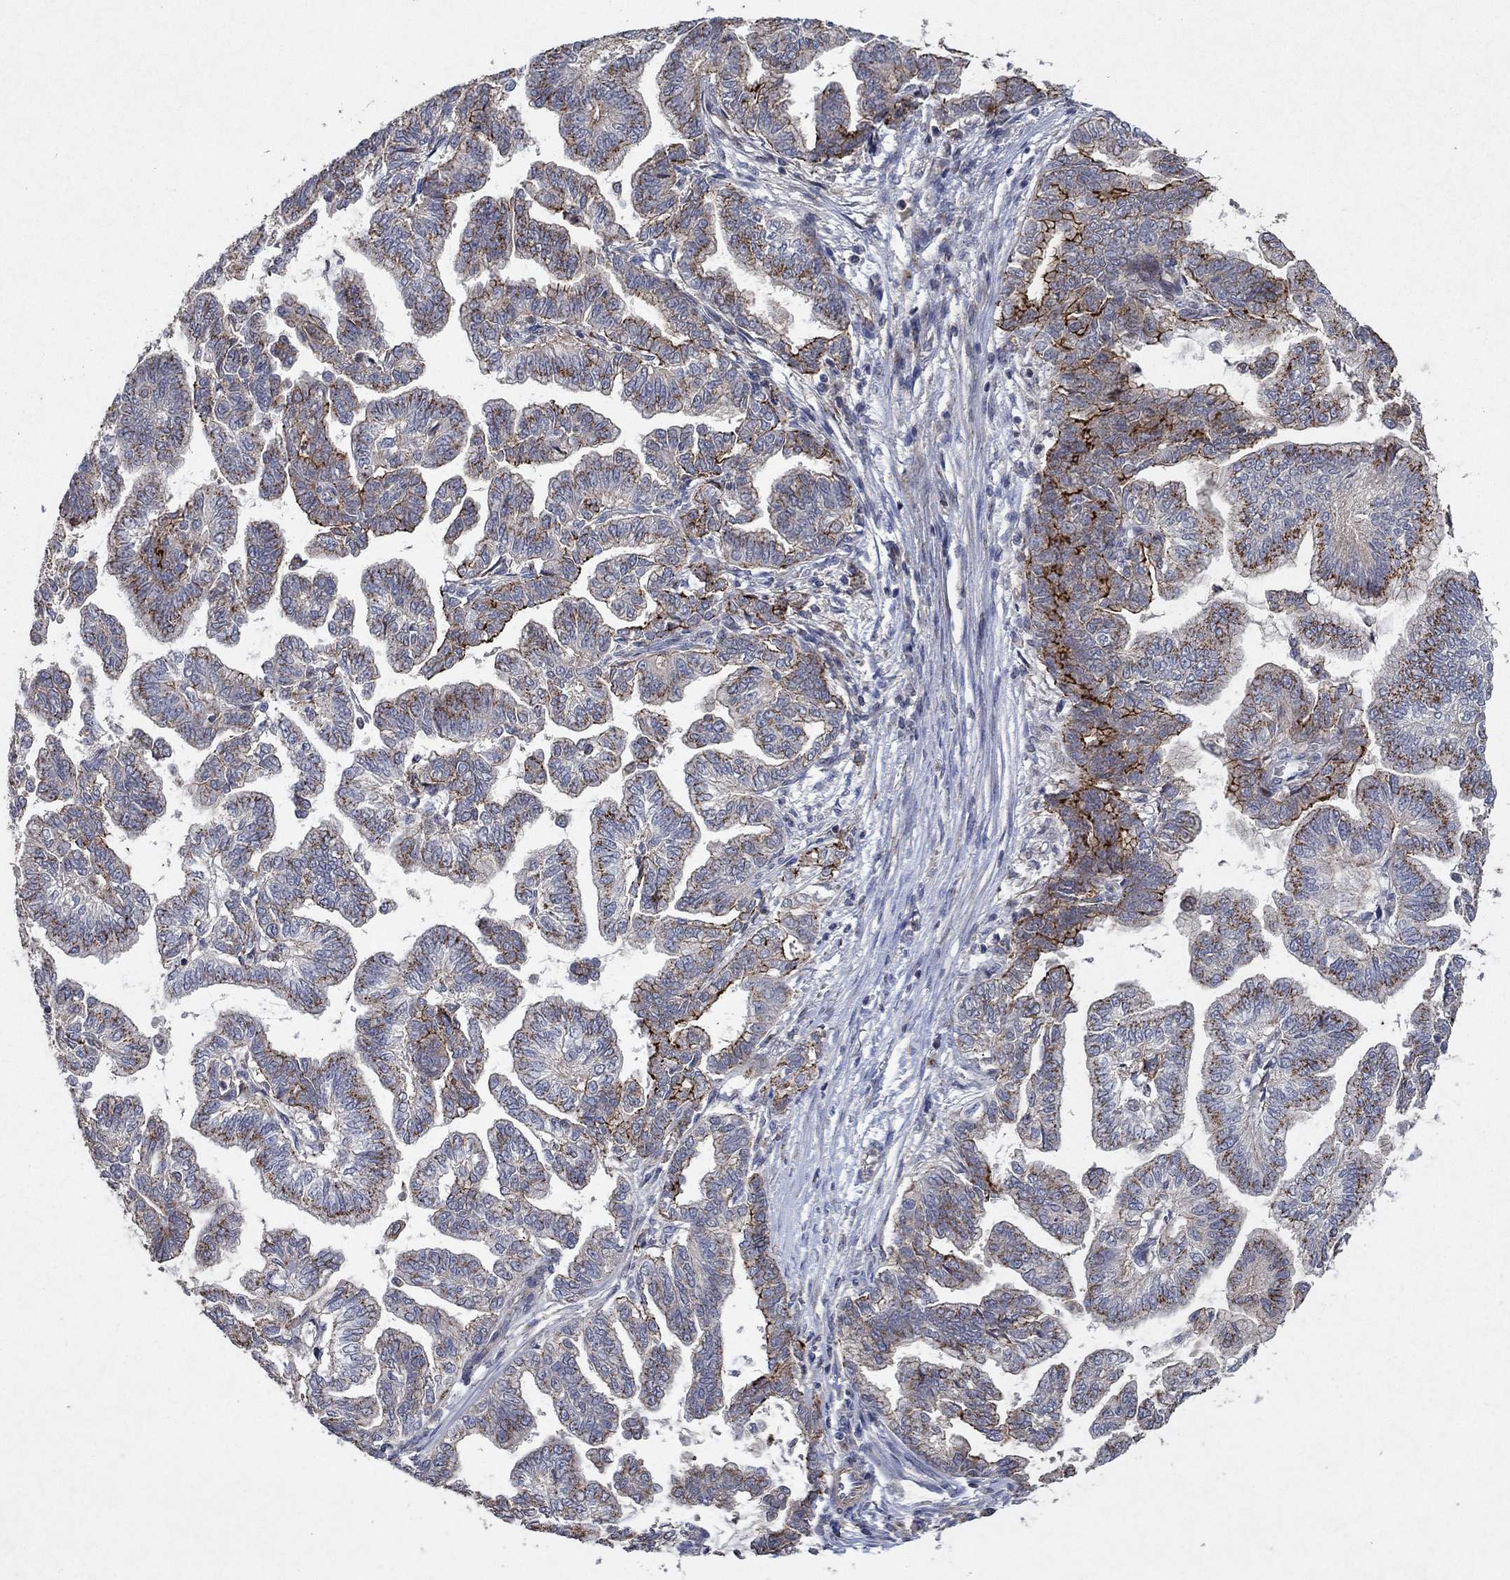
{"staining": {"intensity": "strong", "quantity": "25%-75%", "location": "cytoplasmic/membranous"}, "tissue": "stomach cancer", "cell_type": "Tumor cells", "image_type": "cancer", "snomed": [{"axis": "morphology", "description": "Adenocarcinoma, NOS"}, {"axis": "topography", "description": "Stomach"}], "caption": "A high amount of strong cytoplasmic/membranous staining is appreciated in about 25%-75% of tumor cells in stomach adenocarcinoma tissue.", "gene": "FRG1", "patient": {"sex": "male", "age": 83}}